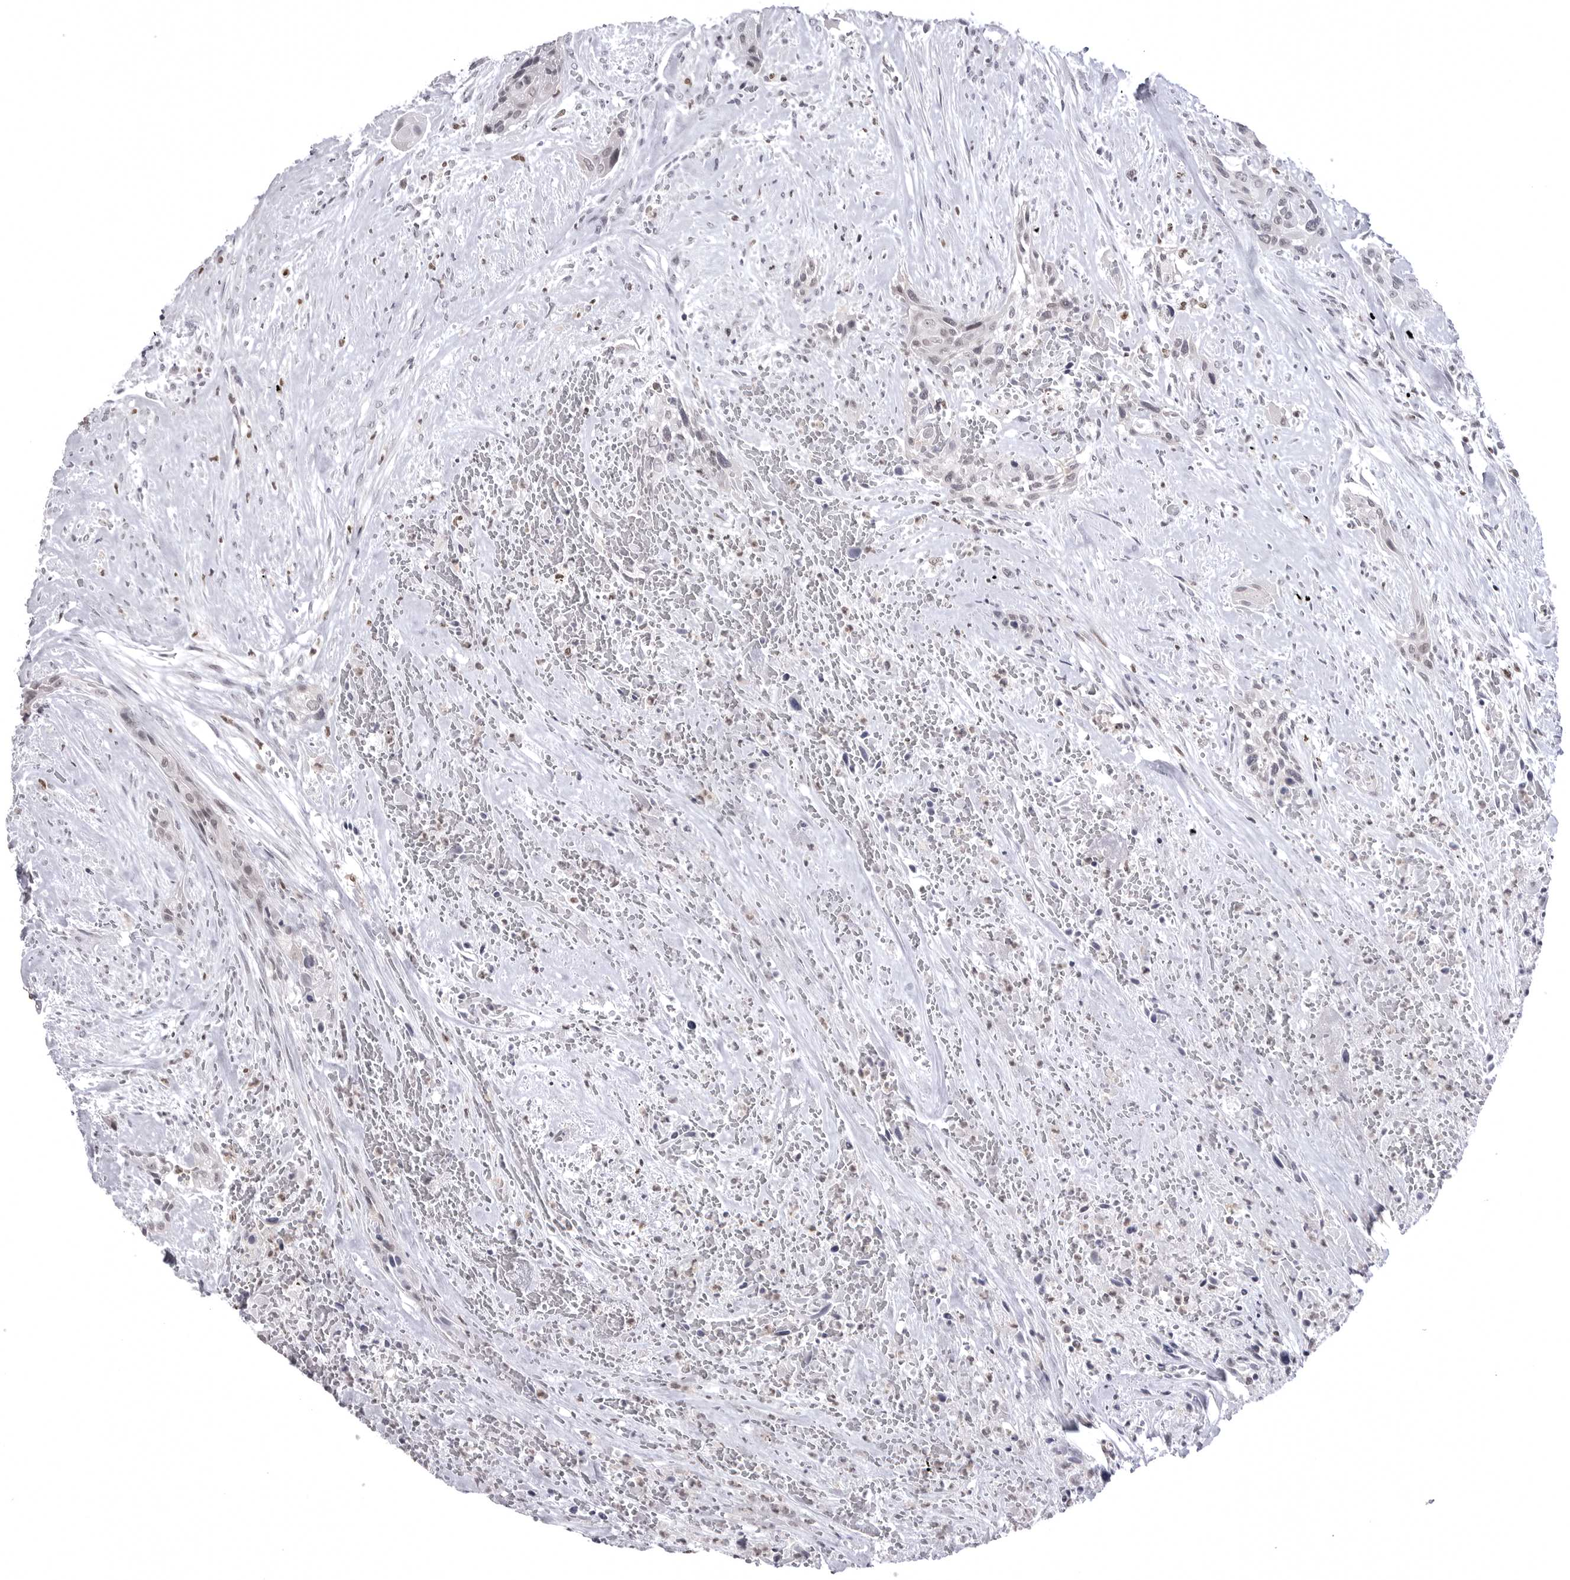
{"staining": {"intensity": "weak", "quantity": "<25%", "location": "nuclear"}, "tissue": "urothelial cancer", "cell_type": "Tumor cells", "image_type": "cancer", "snomed": [{"axis": "morphology", "description": "Urothelial carcinoma, High grade"}, {"axis": "topography", "description": "Urinary bladder"}], "caption": "Immunohistochemistry (IHC) photomicrograph of urothelial cancer stained for a protein (brown), which reveals no staining in tumor cells.", "gene": "PTK2B", "patient": {"sex": "male", "age": 35}}